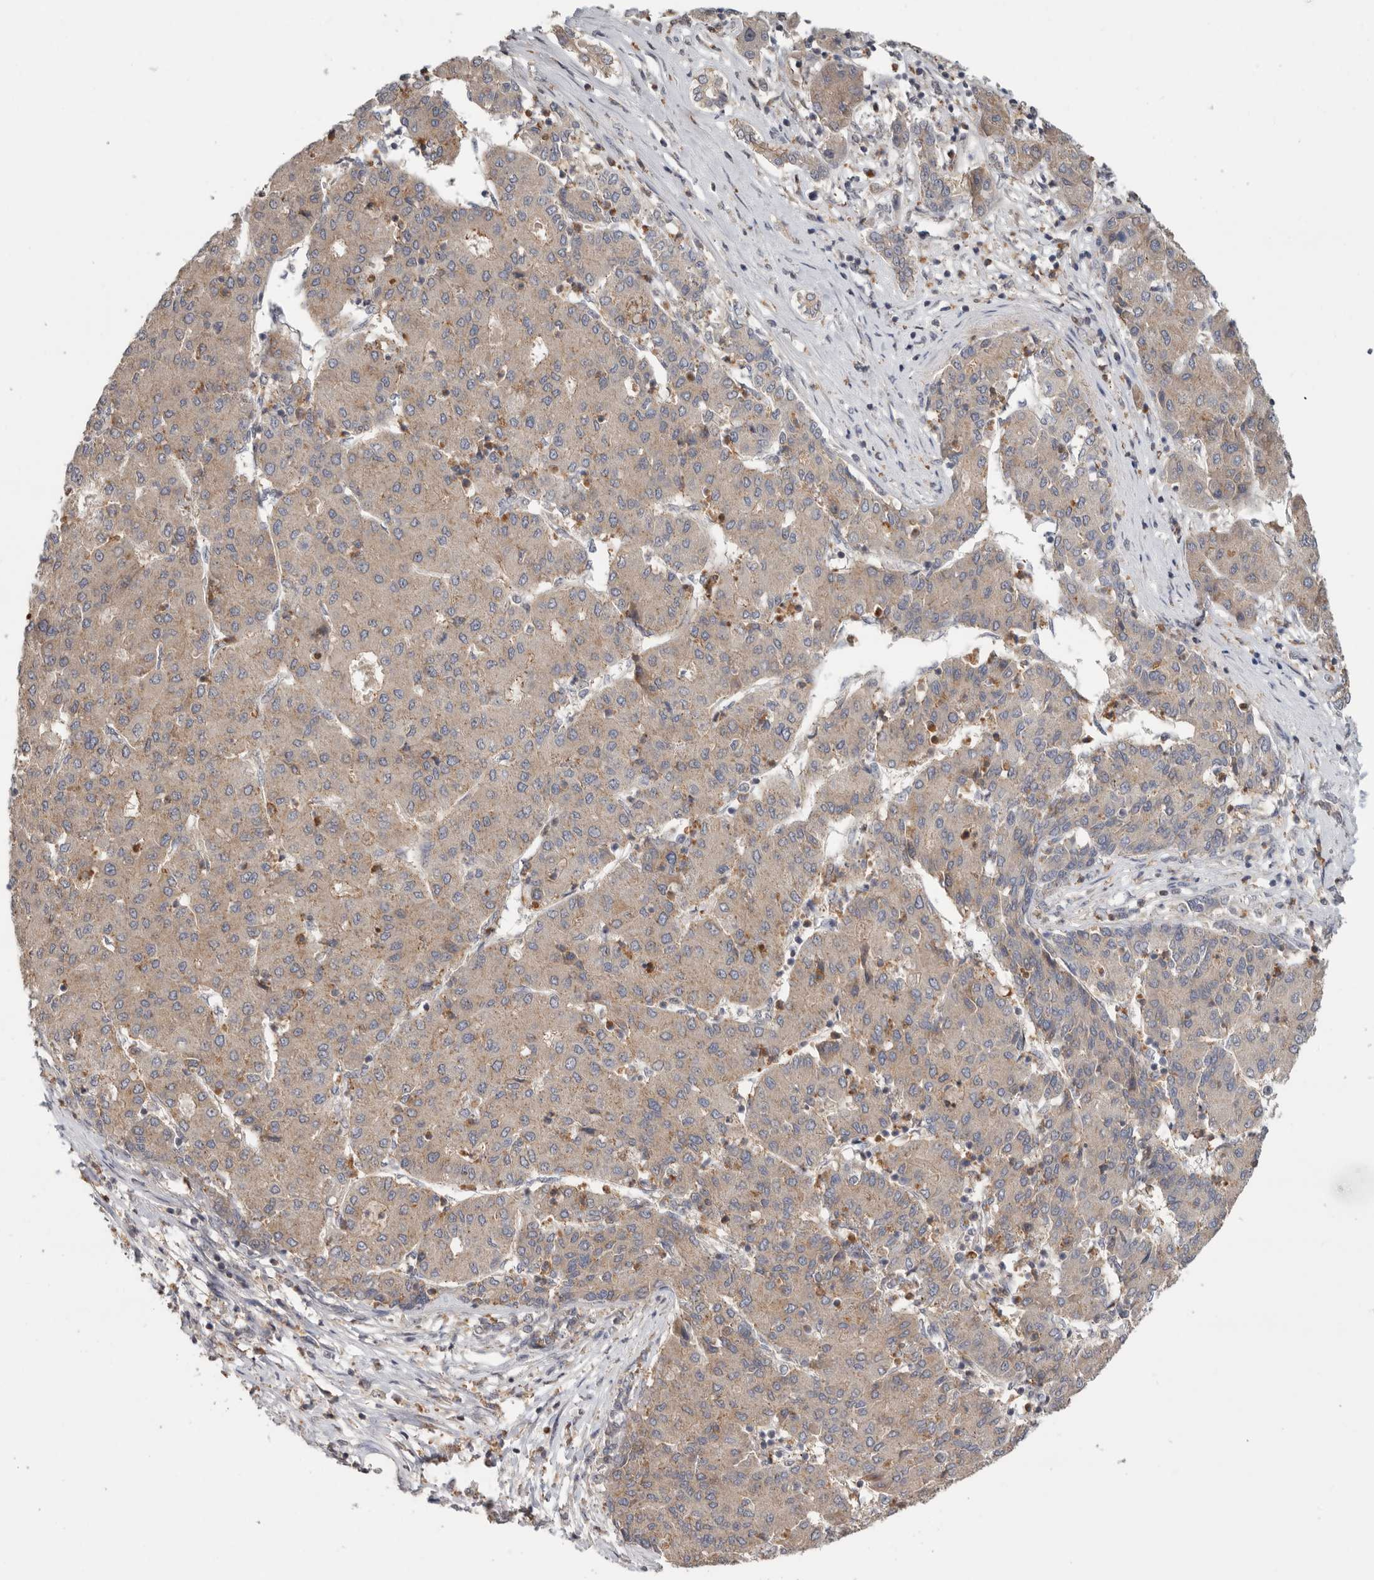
{"staining": {"intensity": "weak", "quantity": ">75%", "location": "cytoplasmic/membranous"}, "tissue": "liver cancer", "cell_type": "Tumor cells", "image_type": "cancer", "snomed": [{"axis": "morphology", "description": "Carcinoma, Hepatocellular, NOS"}, {"axis": "topography", "description": "Liver"}], "caption": "Liver cancer (hepatocellular carcinoma) stained with immunohistochemistry (IHC) exhibits weak cytoplasmic/membranous expression in approximately >75% of tumor cells. Using DAB (3,3'-diaminobenzidine) (brown) and hematoxylin (blue) stains, captured at high magnification using brightfield microscopy.", "gene": "KLK5", "patient": {"sex": "male", "age": 65}}